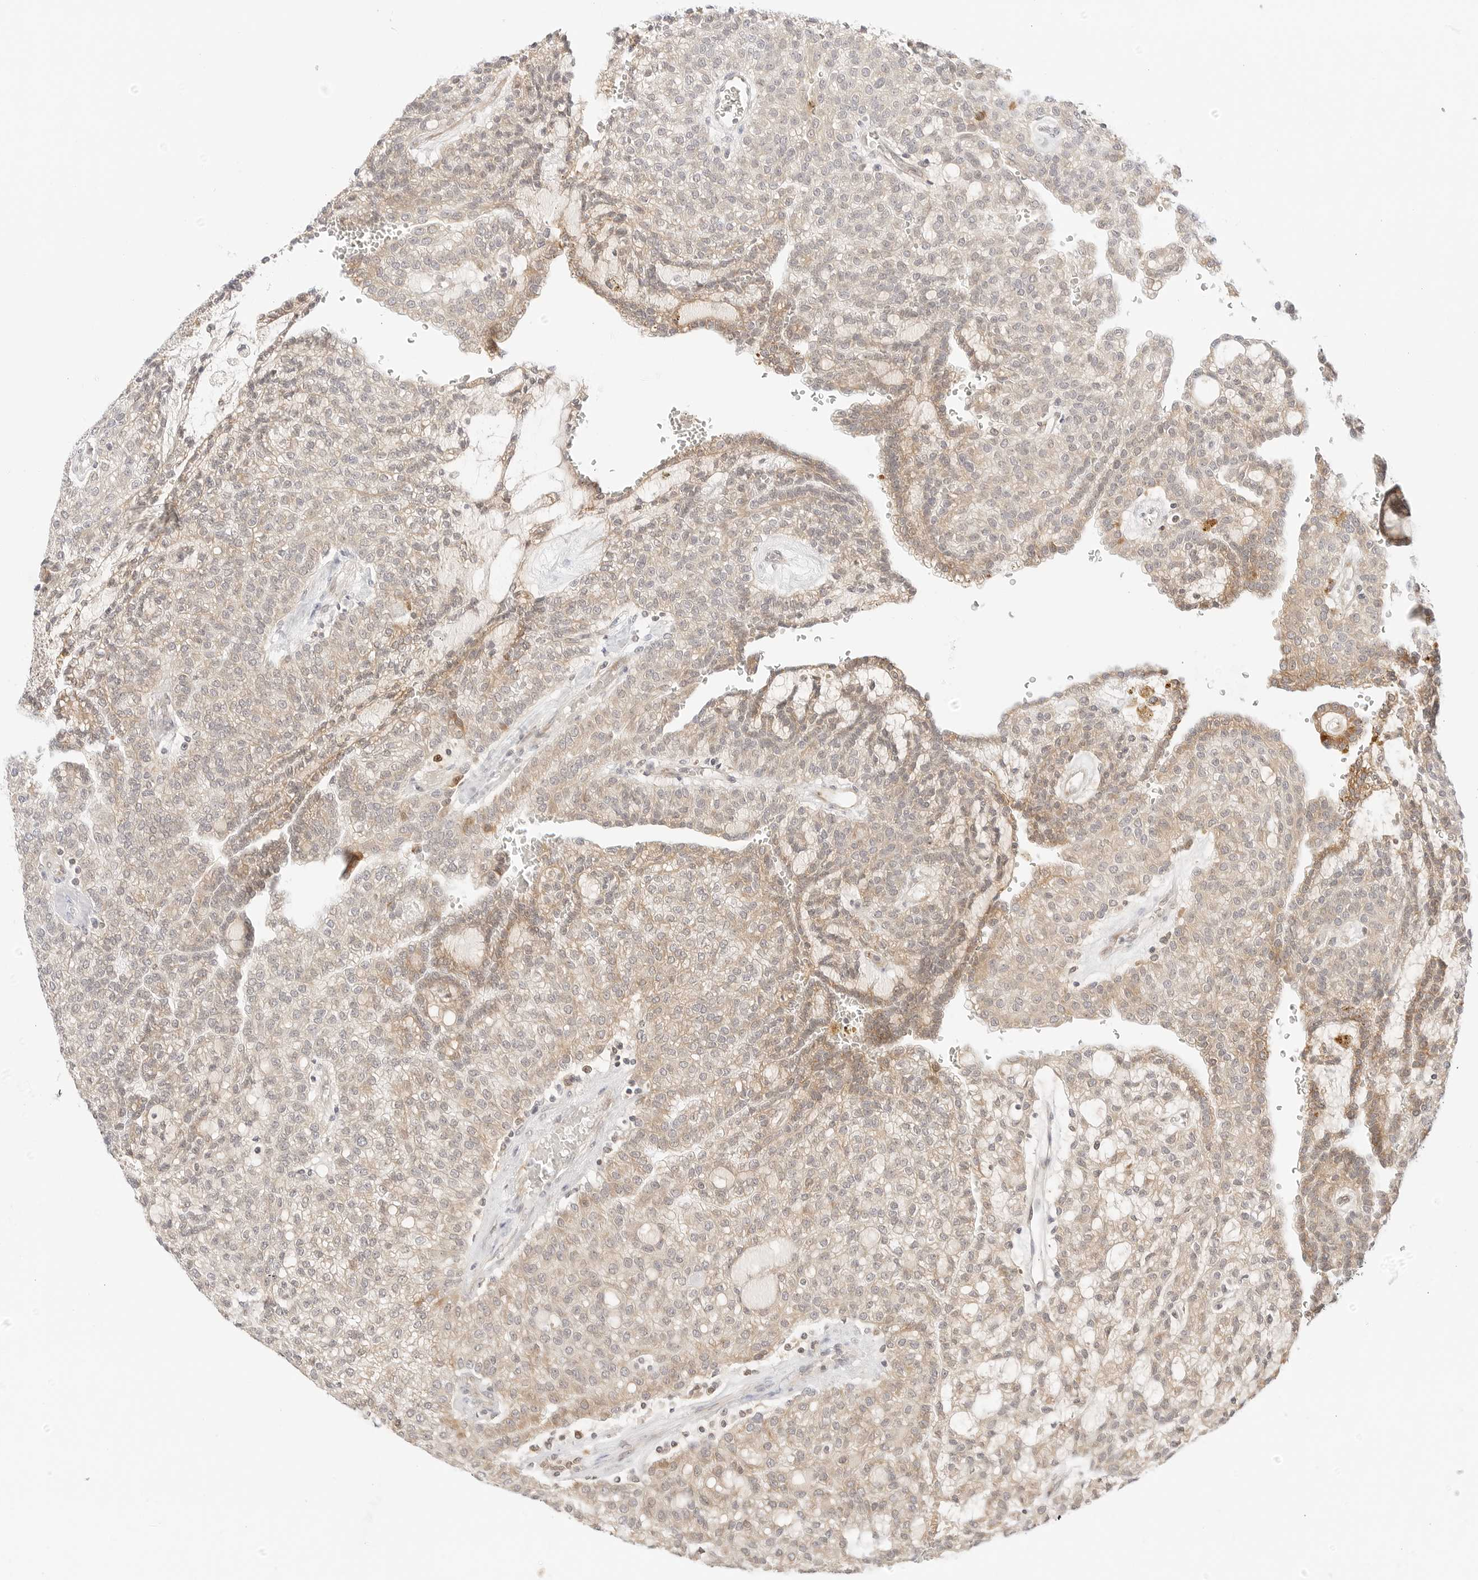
{"staining": {"intensity": "moderate", "quantity": "<25%", "location": "cytoplasmic/membranous"}, "tissue": "renal cancer", "cell_type": "Tumor cells", "image_type": "cancer", "snomed": [{"axis": "morphology", "description": "Adenocarcinoma, NOS"}, {"axis": "topography", "description": "Kidney"}], "caption": "Renal cancer was stained to show a protein in brown. There is low levels of moderate cytoplasmic/membranous staining in approximately <25% of tumor cells. (DAB IHC with brightfield microscopy, high magnification).", "gene": "ERO1B", "patient": {"sex": "male", "age": 63}}